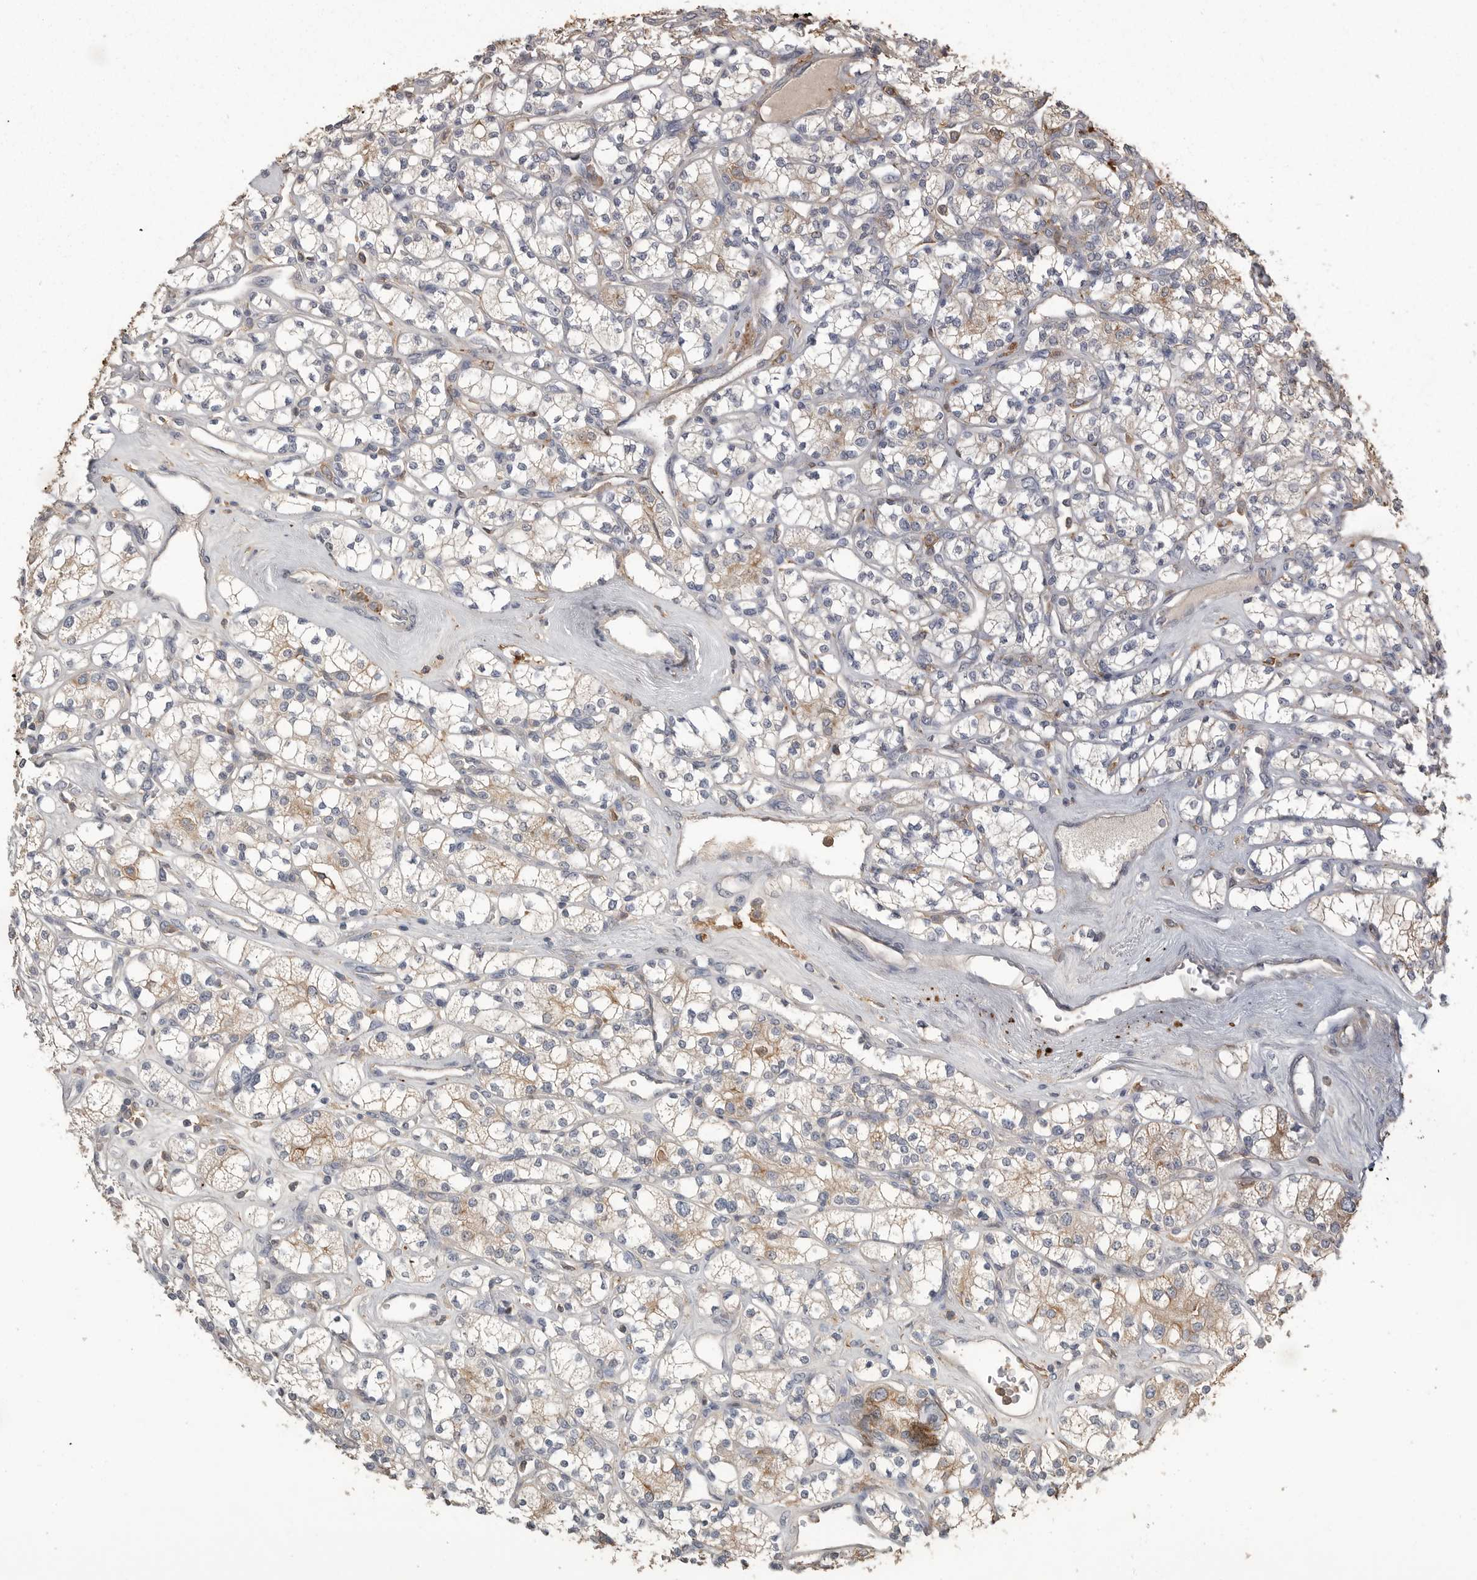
{"staining": {"intensity": "negative", "quantity": "none", "location": "none"}, "tissue": "renal cancer", "cell_type": "Tumor cells", "image_type": "cancer", "snomed": [{"axis": "morphology", "description": "Adenocarcinoma, NOS"}, {"axis": "topography", "description": "Kidney"}], "caption": "DAB immunohistochemical staining of adenocarcinoma (renal) reveals no significant staining in tumor cells.", "gene": "CMTM6", "patient": {"sex": "male", "age": 77}}